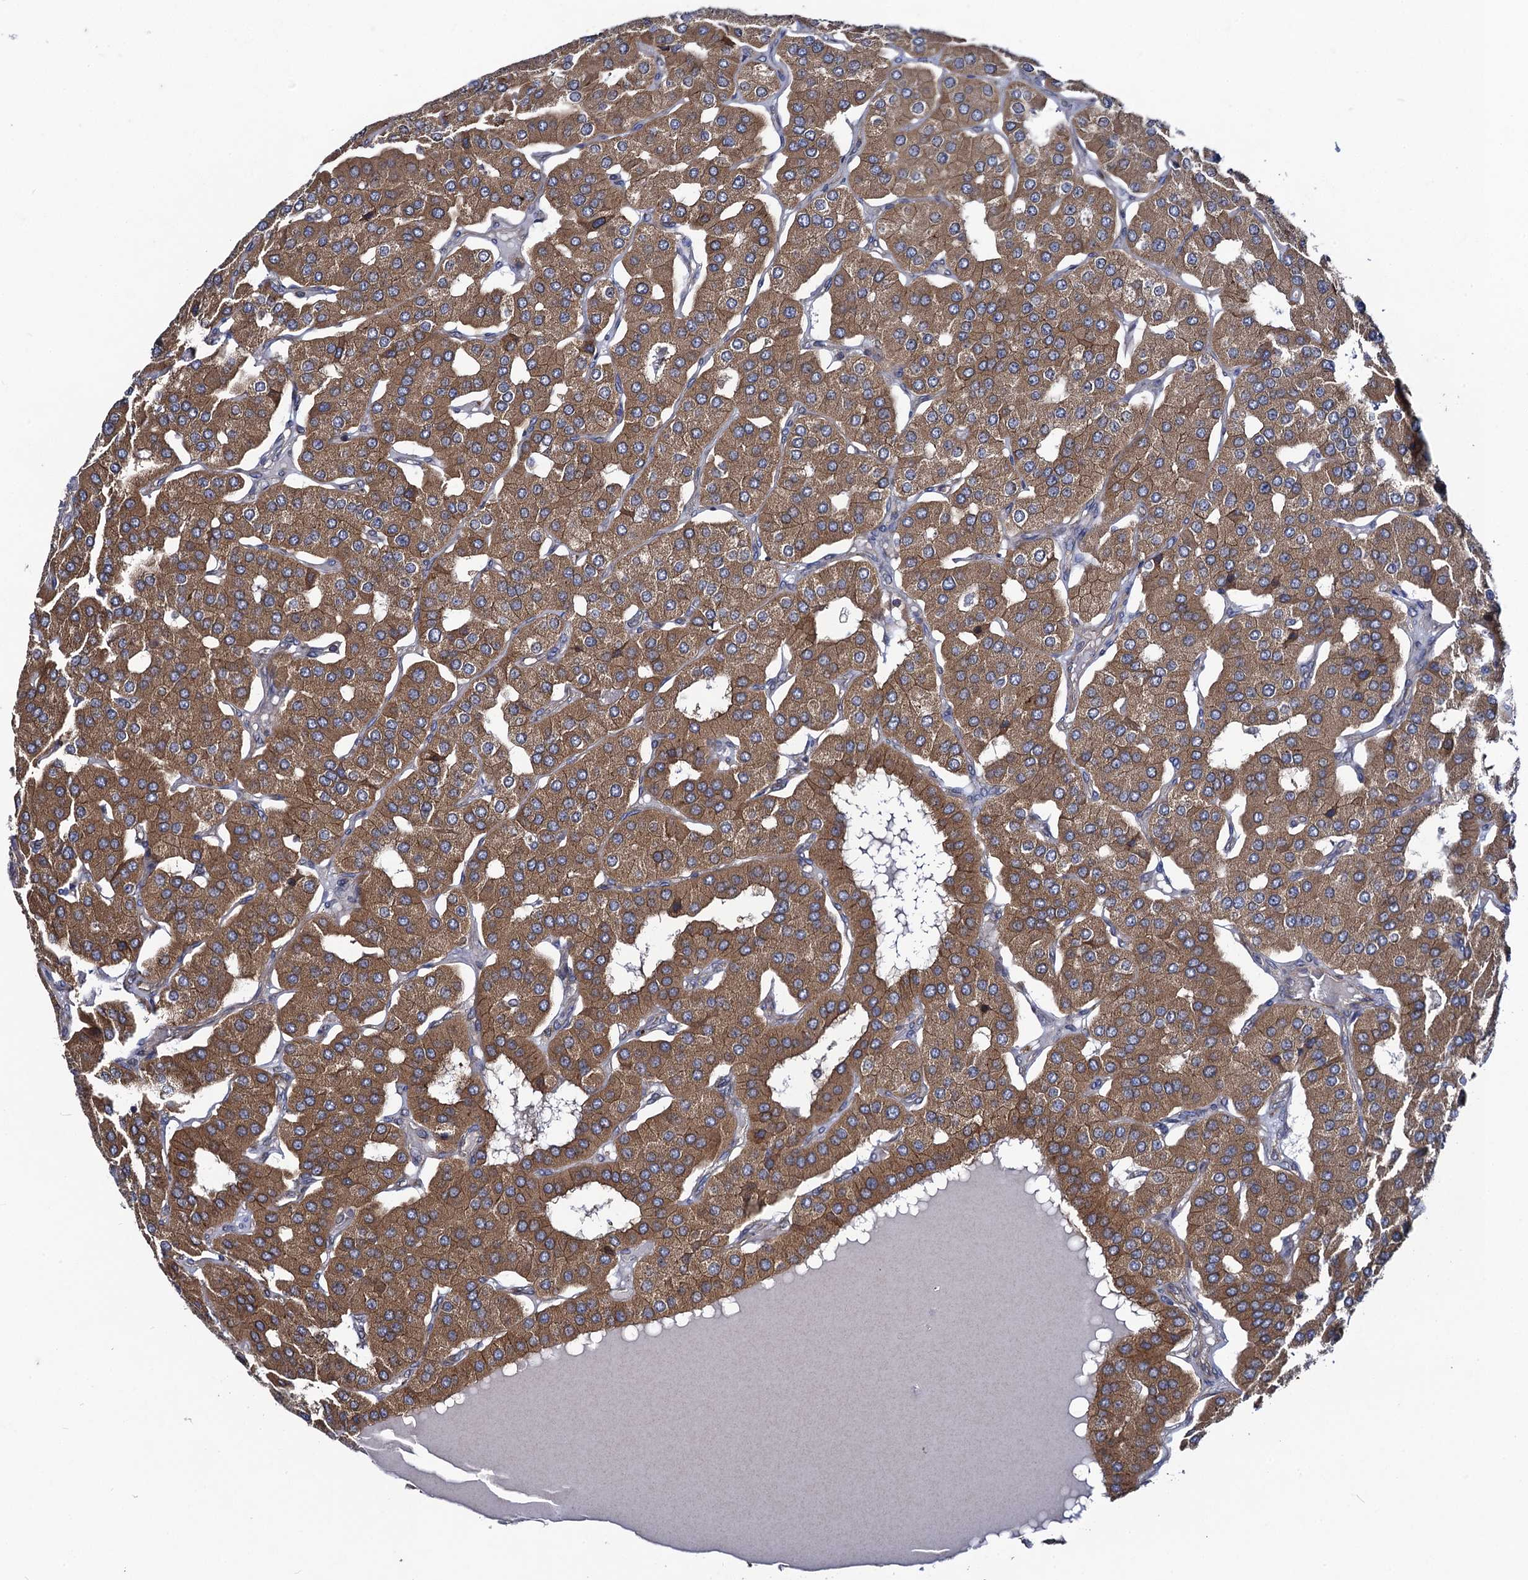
{"staining": {"intensity": "moderate", "quantity": ">75%", "location": "cytoplasmic/membranous"}, "tissue": "parathyroid gland", "cell_type": "Glandular cells", "image_type": "normal", "snomed": [{"axis": "morphology", "description": "Normal tissue, NOS"}, {"axis": "morphology", "description": "Adenoma, NOS"}, {"axis": "topography", "description": "Parathyroid gland"}], "caption": "Parathyroid gland was stained to show a protein in brown. There is medium levels of moderate cytoplasmic/membranous expression in about >75% of glandular cells.", "gene": "DYDC1", "patient": {"sex": "female", "age": 86}}